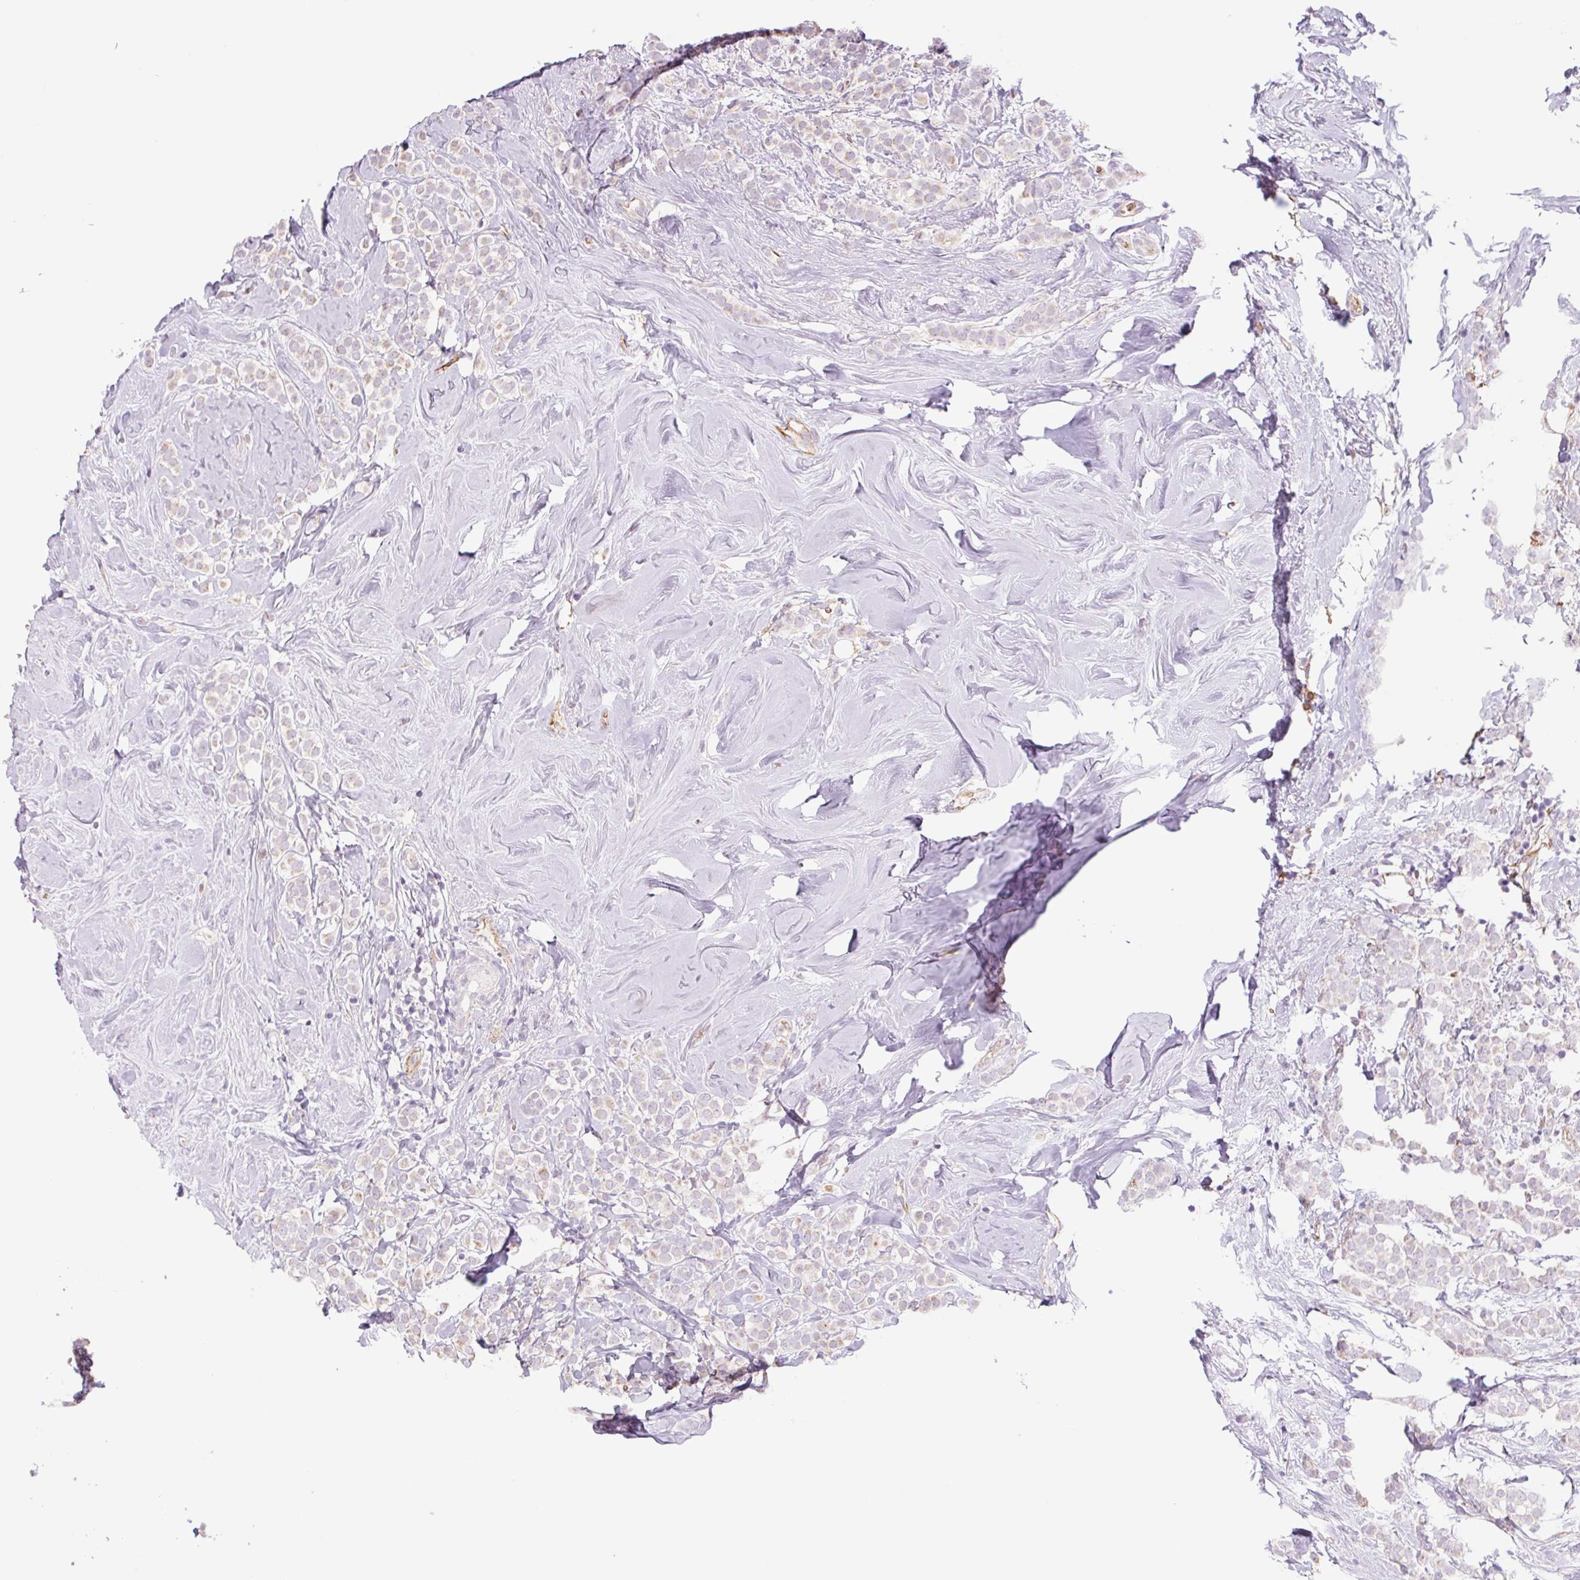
{"staining": {"intensity": "weak", "quantity": "<25%", "location": "cytoplasmic/membranous"}, "tissue": "breast cancer", "cell_type": "Tumor cells", "image_type": "cancer", "snomed": [{"axis": "morphology", "description": "Lobular carcinoma"}, {"axis": "topography", "description": "Breast"}], "caption": "Breast cancer was stained to show a protein in brown. There is no significant staining in tumor cells. (IHC, brightfield microscopy, high magnification).", "gene": "IGFL3", "patient": {"sex": "female", "age": 49}}